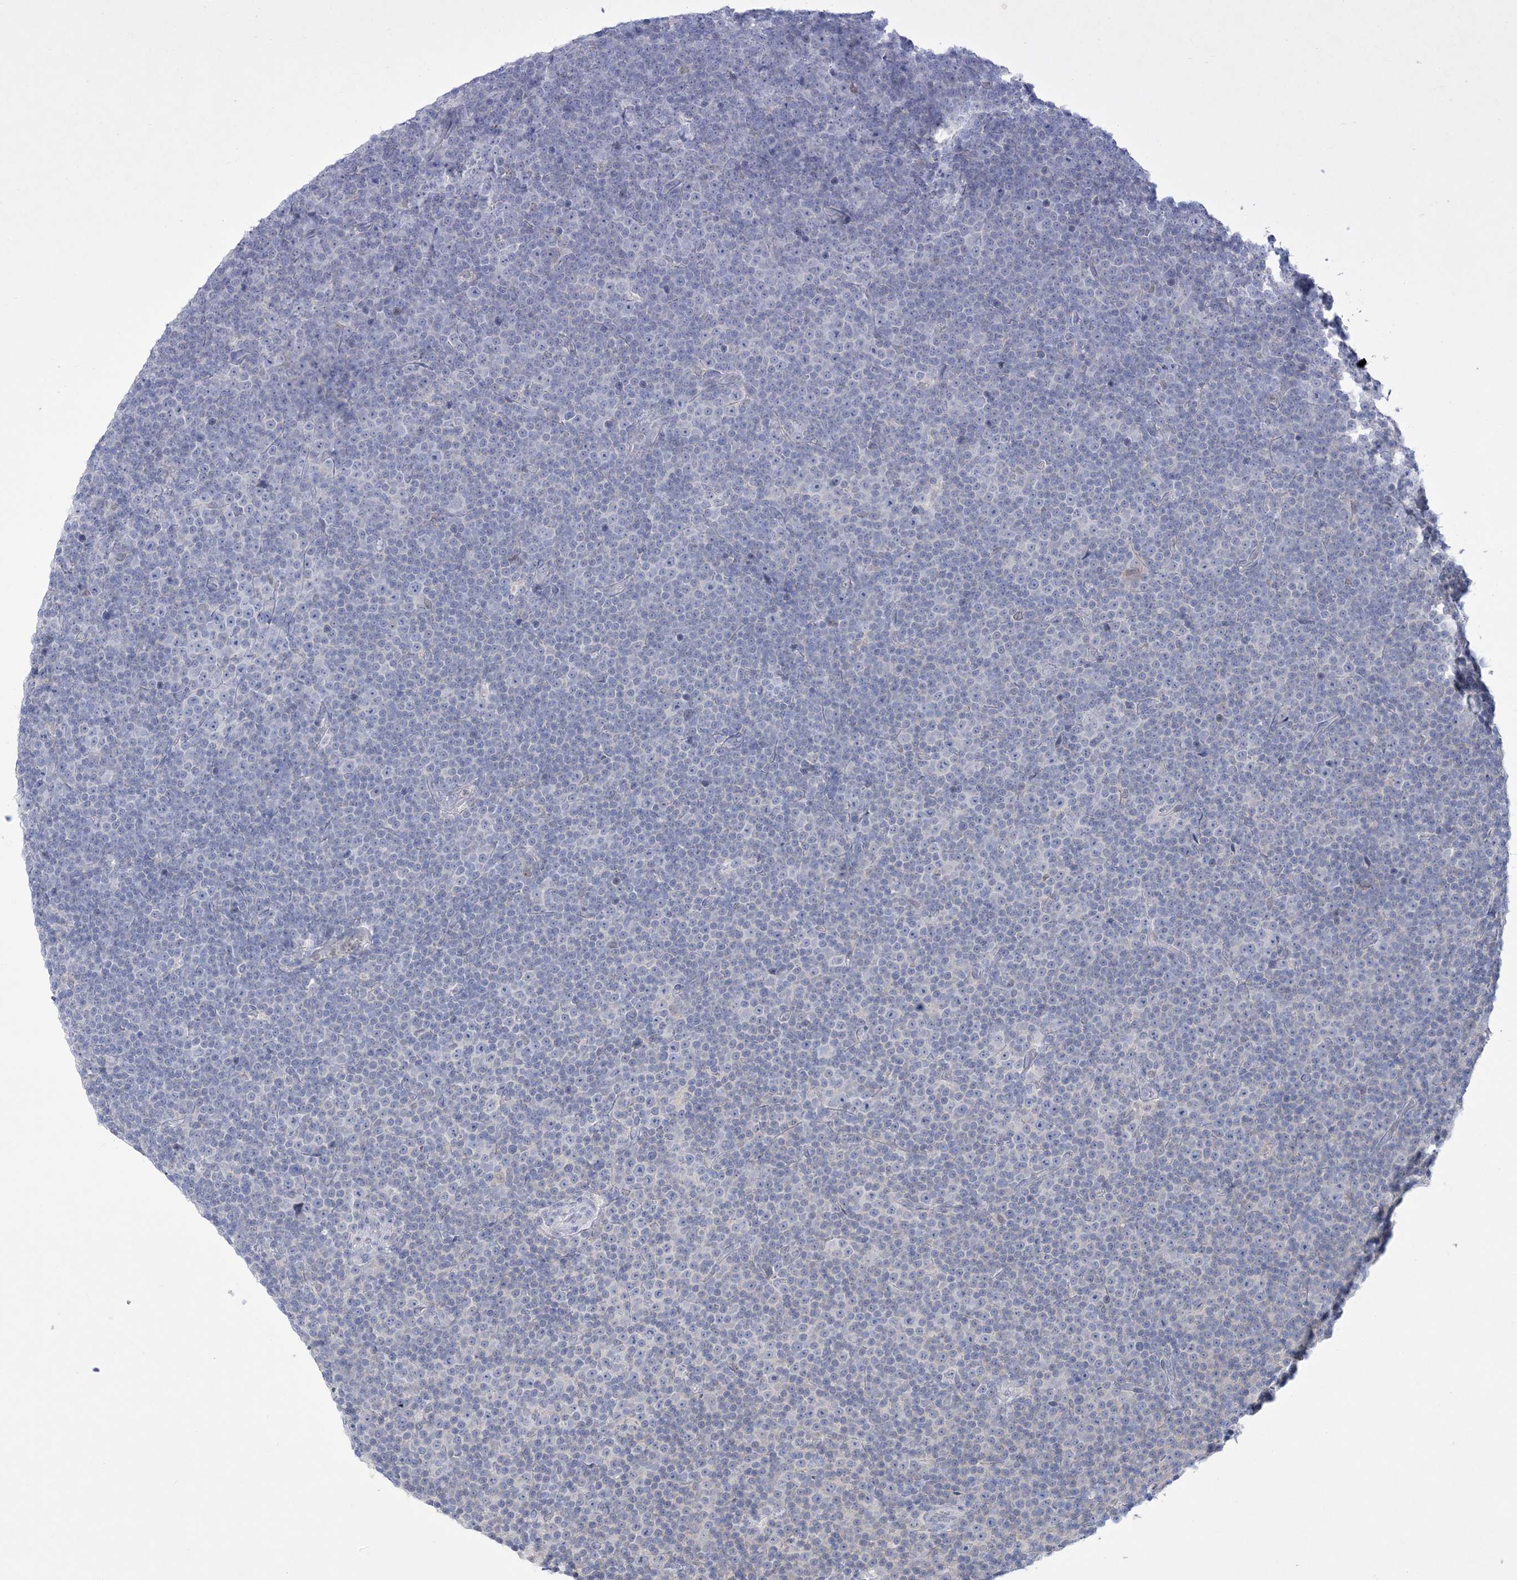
{"staining": {"intensity": "negative", "quantity": "none", "location": "none"}, "tissue": "lymphoma", "cell_type": "Tumor cells", "image_type": "cancer", "snomed": [{"axis": "morphology", "description": "Malignant lymphoma, non-Hodgkin's type, Low grade"}, {"axis": "topography", "description": "Lymph node"}], "caption": "Histopathology image shows no protein staining in tumor cells of low-grade malignant lymphoma, non-Hodgkin's type tissue. The staining was performed using DAB (3,3'-diaminobenzidine) to visualize the protein expression in brown, while the nuclei were stained in blue with hematoxylin (Magnification: 20x).", "gene": "WDR27", "patient": {"sex": "female", "age": 67}}